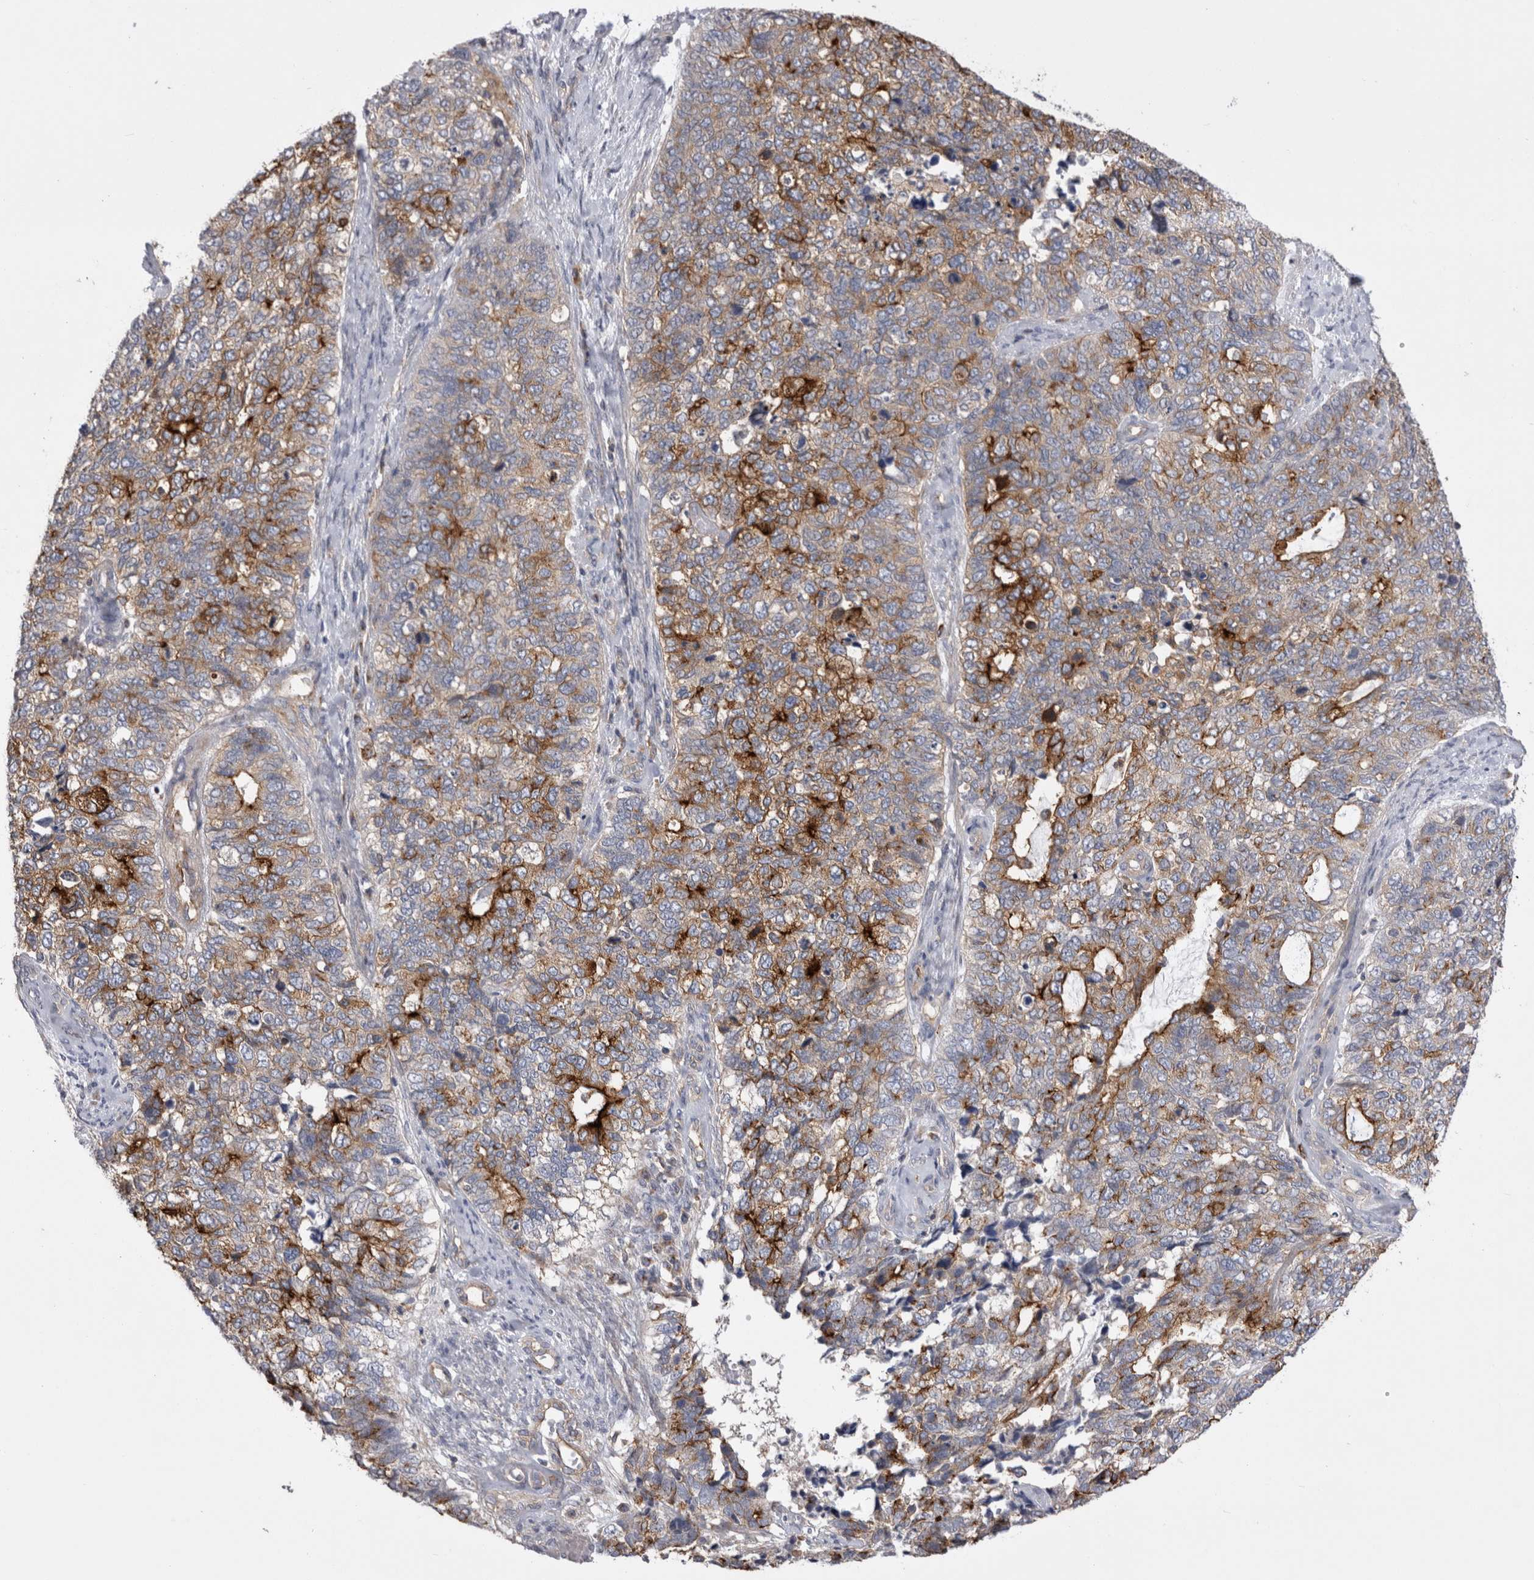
{"staining": {"intensity": "moderate", "quantity": ">75%", "location": "cytoplasmic/membranous"}, "tissue": "cervical cancer", "cell_type": "Tumor cells", "image_type": "cancer", "snomed": [{"axis": "morphology", "description": "Squamous cell carcinoma, NOS"}, {"axis": "topography", "description": "Cervix"}], "caption": "This image shows immunohistochemistry staining of human squamous cell carcinoma (cervical), with medium moderate cytoplasmic/membranous staining in about >75% of tumor cells.", "gene": "RAB11FIP1", "patient": {"sex": "female", "age": 63}}